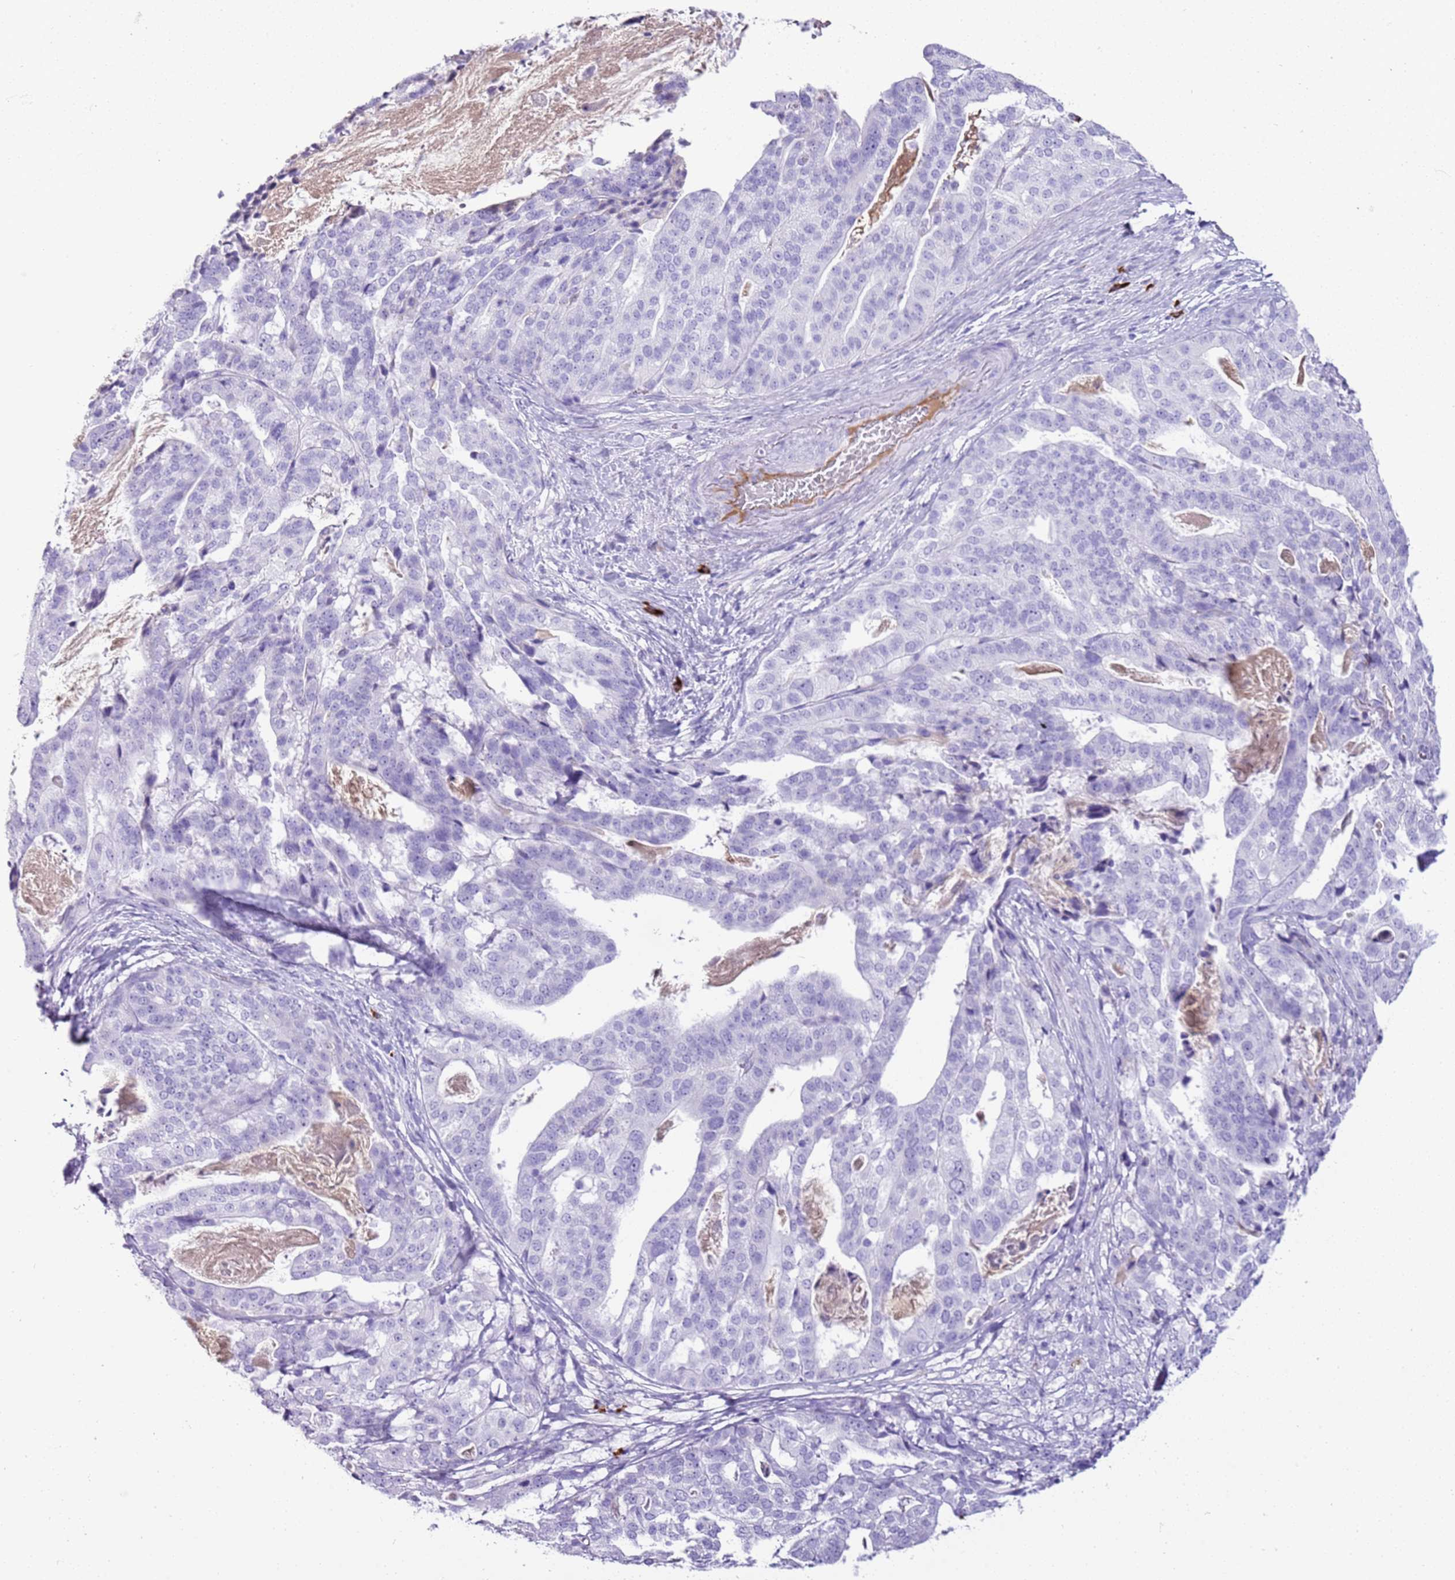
{"staining": {"intensity": "negative", "quantity": "none", "location": "none"}, "tissue": "stomach cancer", "cell_type": "Tumor cells", "image_type": "cancer", "snomed": [{"axis": "morphology", "description": "Adenocarcinoma, NOS"}, {"axis": "topography", "description": "Stomach"}], "caption": "Tumor cells are negative for brown protein staining in adenocarcinoma (stomach).", "gene": "IGKV3D-11", "patient": {"sex": "male", "age": 48}}